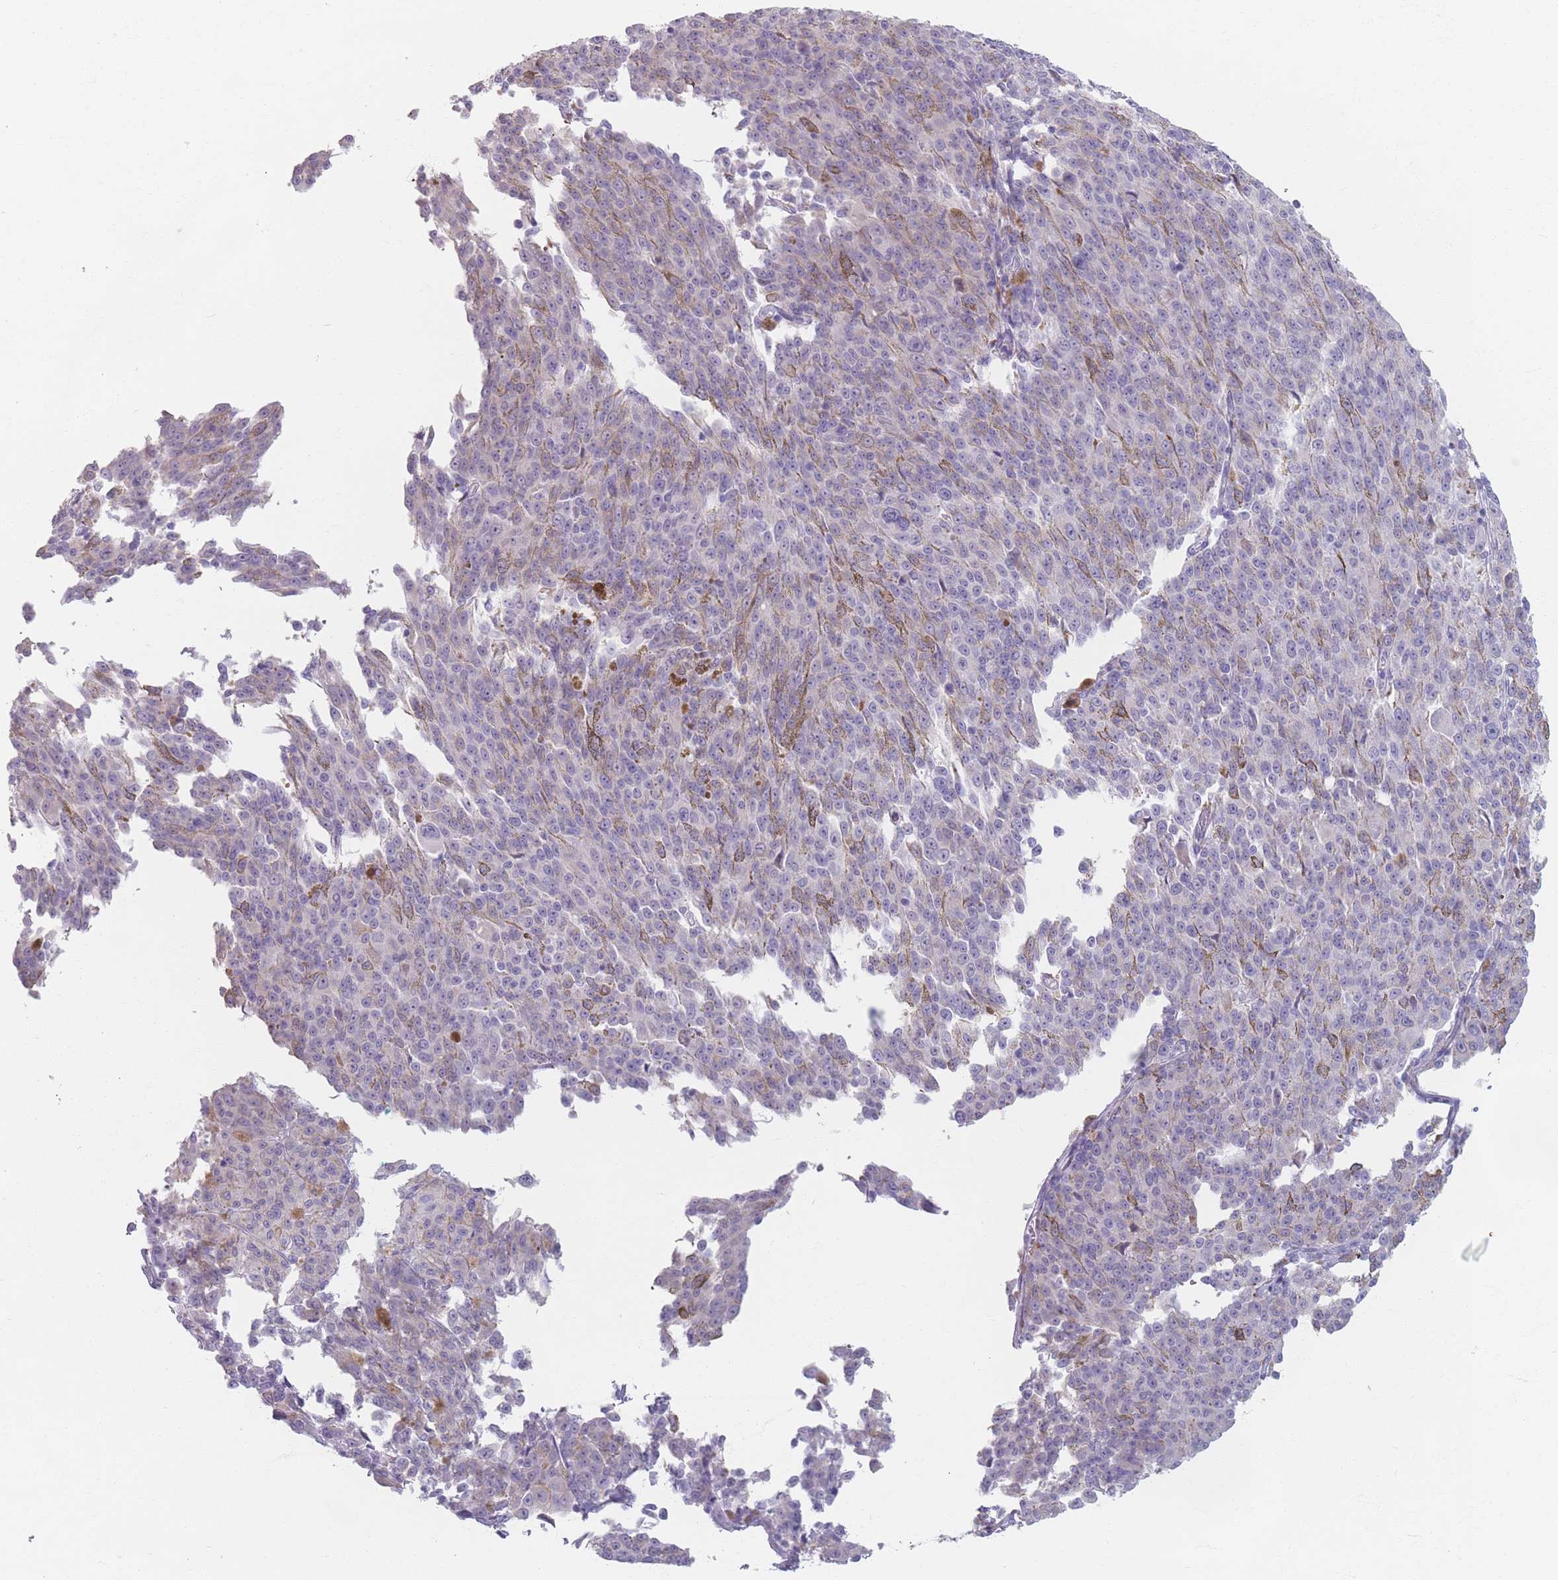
{"staining": {"intensity": "negative", "quantity": "none", "location": "none"}, "tissue": "melanoma", "cell_type": "Tumor cells", "image_type": "cancer", "snomed": [{"axis": "morphology", "description": "Malignant melanoma, NOS"}, {"axis": "topography", "description": "Skin"}], "caption": "This is an immunohistochemistry image of malignant melanoma. There is no expression in tumor cells.", "gene": "PIGM", "patient": {"sex": "female", "age": 52}}